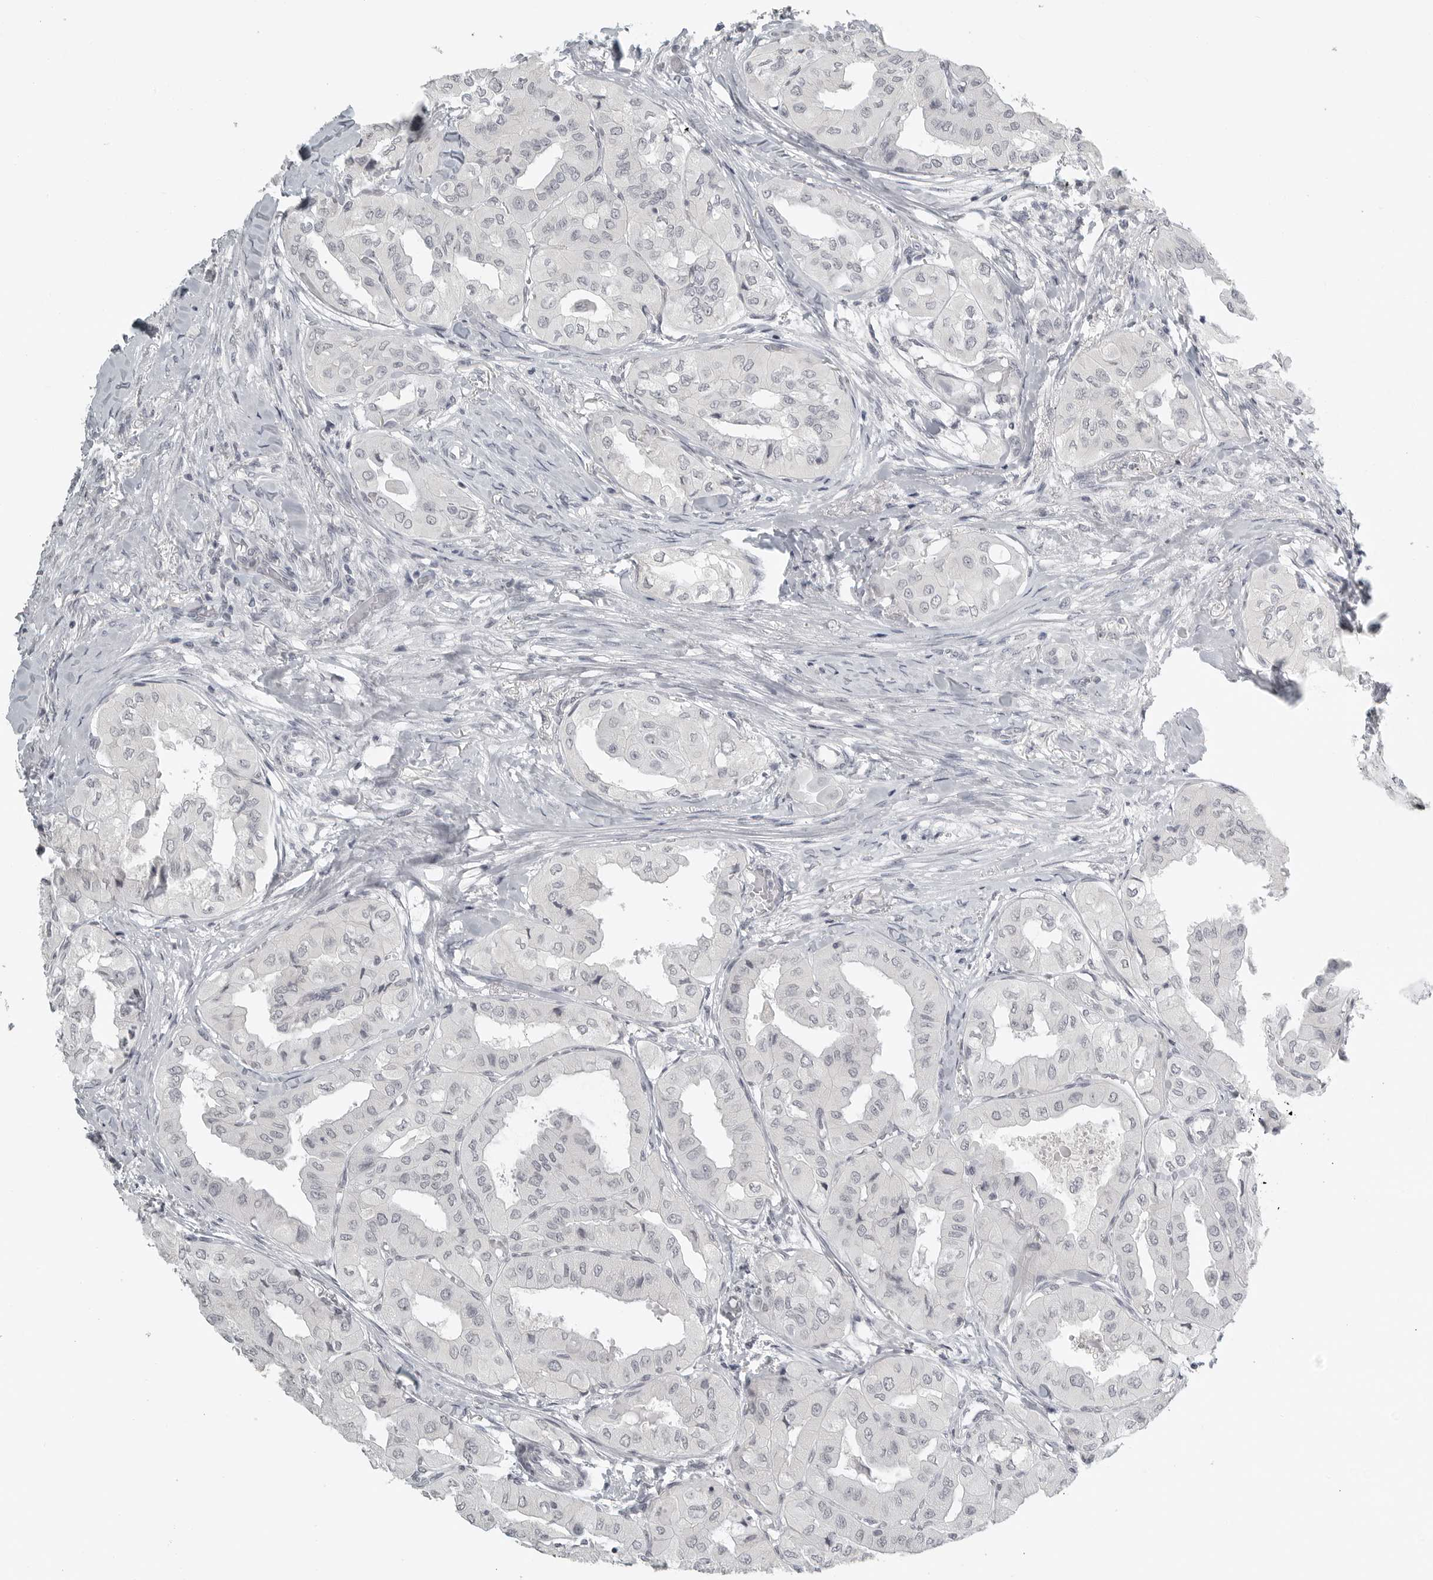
{"staining": {"intensity": "weak", "quantity": "<25%", "location": "nuclear"}, "tissue": "thyroid cancer", "cell_type": "Tumor cells", "image_type": "cancer", "snomed": [{"axis": "morphology", "description": "Papillary adenocarcinoma, NOS"}, {"axis": "topography", "description": "Thyroid gland"}], "caption": "Immunohistochemistry (IHC) micrograph of human thyroid cancer stained for a protein (brown), which displays no positivity in tumor cells. The staining was performed using DAB (3,3'-diaminobenzidine) to visualize the protein expression in brown, while the nuclei were stained in blue with hematoxylin (Magnification: 20x).", "gene": "BPIFA1", "patient": {"sex": "female", "age": 59}}